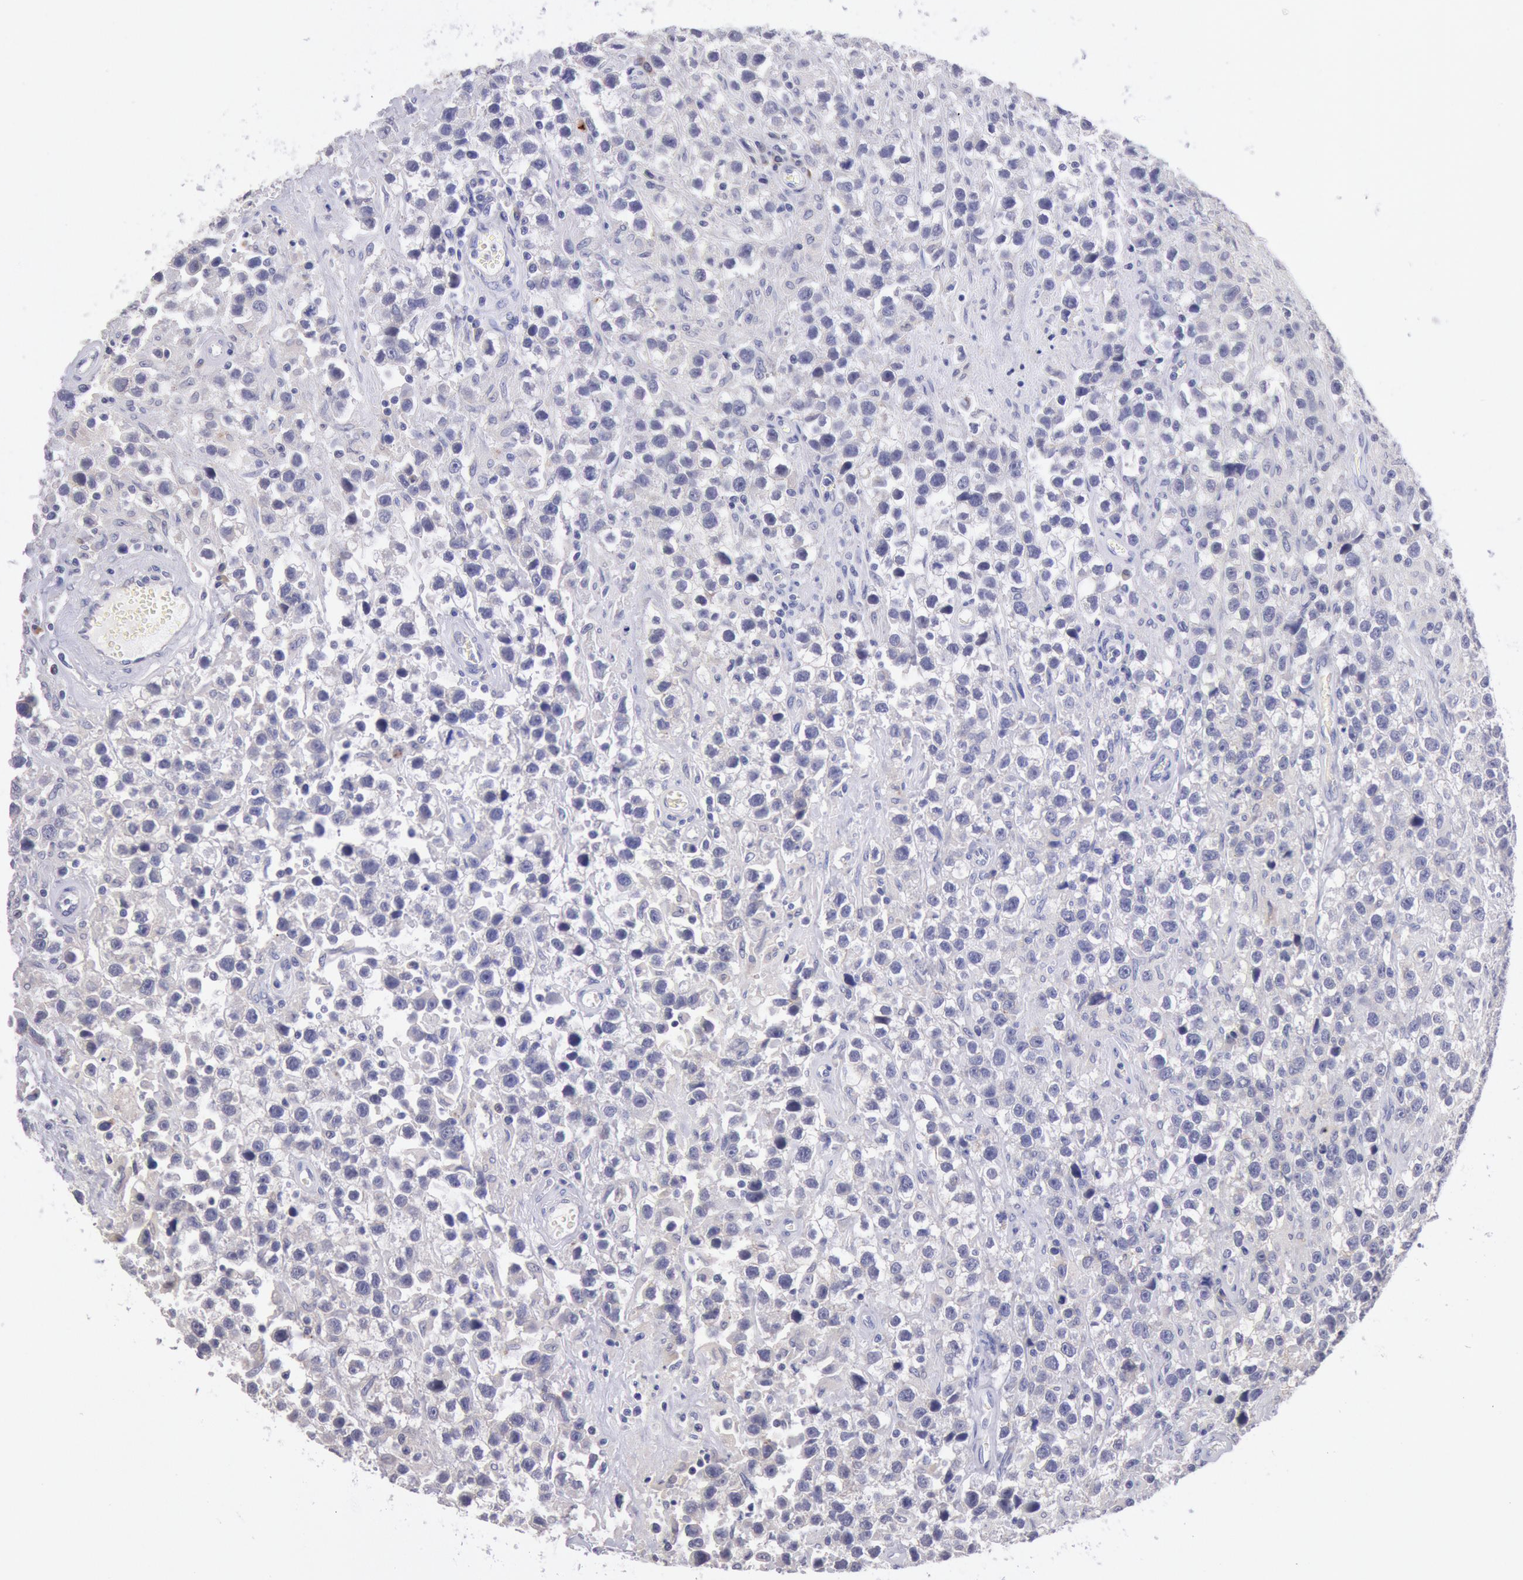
{"staining": {"intensity": "negative", "quantity": "none", "location": "none"}, "tissue": "testis cancer", "cell_type": "Tumor cells", "image_type": "cancer", "snomed": [{"axis": "morphology", "description": "Seminoma, NOS"}, {"axis": "topography", "description": "Testis"}], "caption": "This is an immunohistochemistry (IHC) micrograph of seminoma (testis). There is no expression in tumor cells.", "gene": "GAL3ST1", "patient": {"sex": "male", "age": 43}}